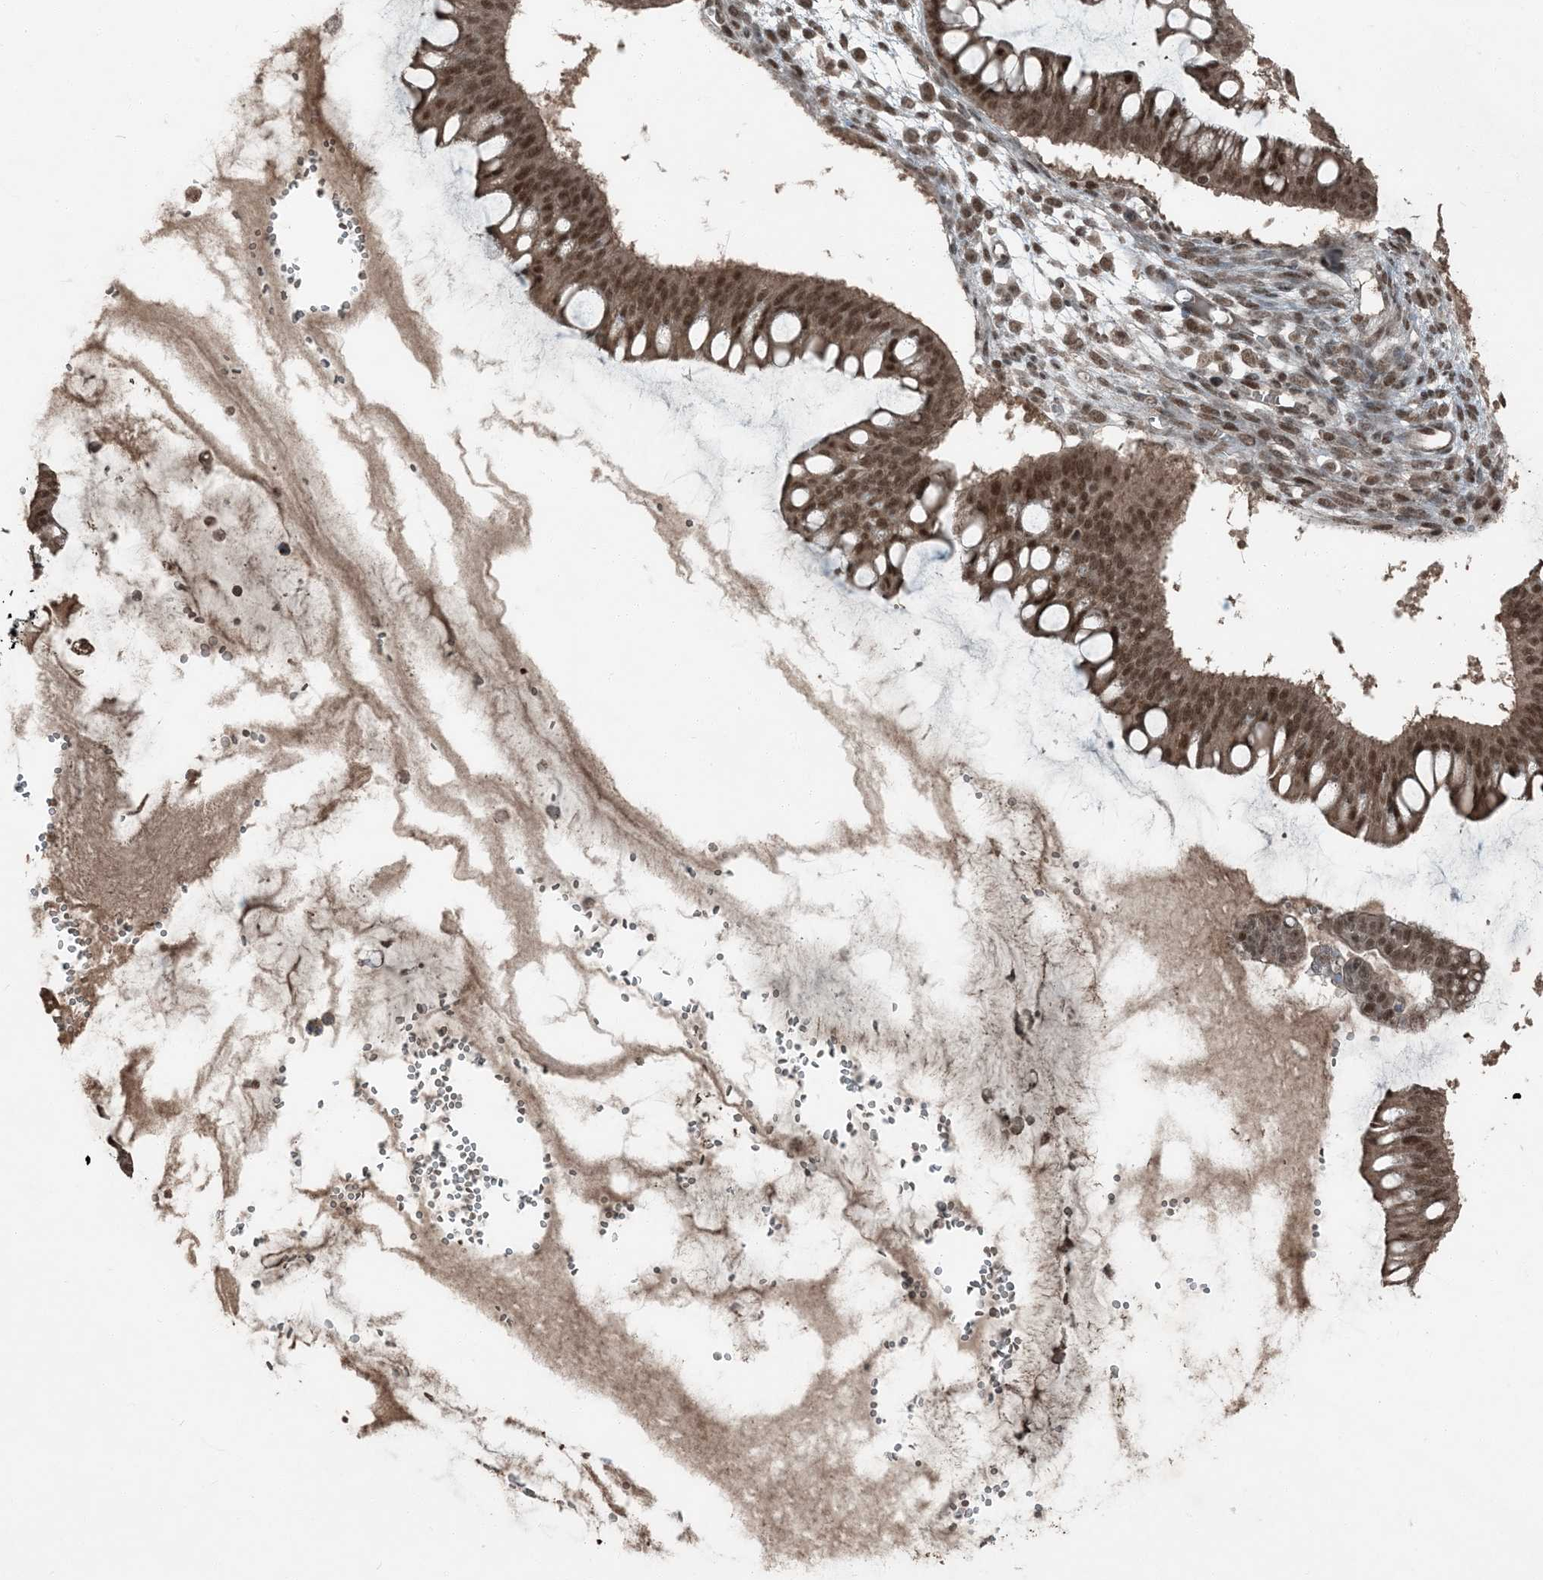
{"staining": {"intensity": "strong", "quantity": ">75%", "location": "cytoplasmic/membranous,nuclear"}, "tissue": "ovarian cancer", "cell_type": "Tumor cells", "image_type": "cancer", "snomed": [{"axis": "morphology", "description": "Cystadenocarcinoma, mucinous, NOS"}, {"axis": "topography", "description": "Ovary"}], "caption": "Immunohistochemistry micrograph of ovarian mucinous cystadenocarcinoma stained for a protein (brown), which exhibits high levels of strong cytoplasmic/membranous and nuclear expression in about >75% of tumor cells.", "gene": "TRAPPC12", "patient": {"sex": "female", "age": 73}}